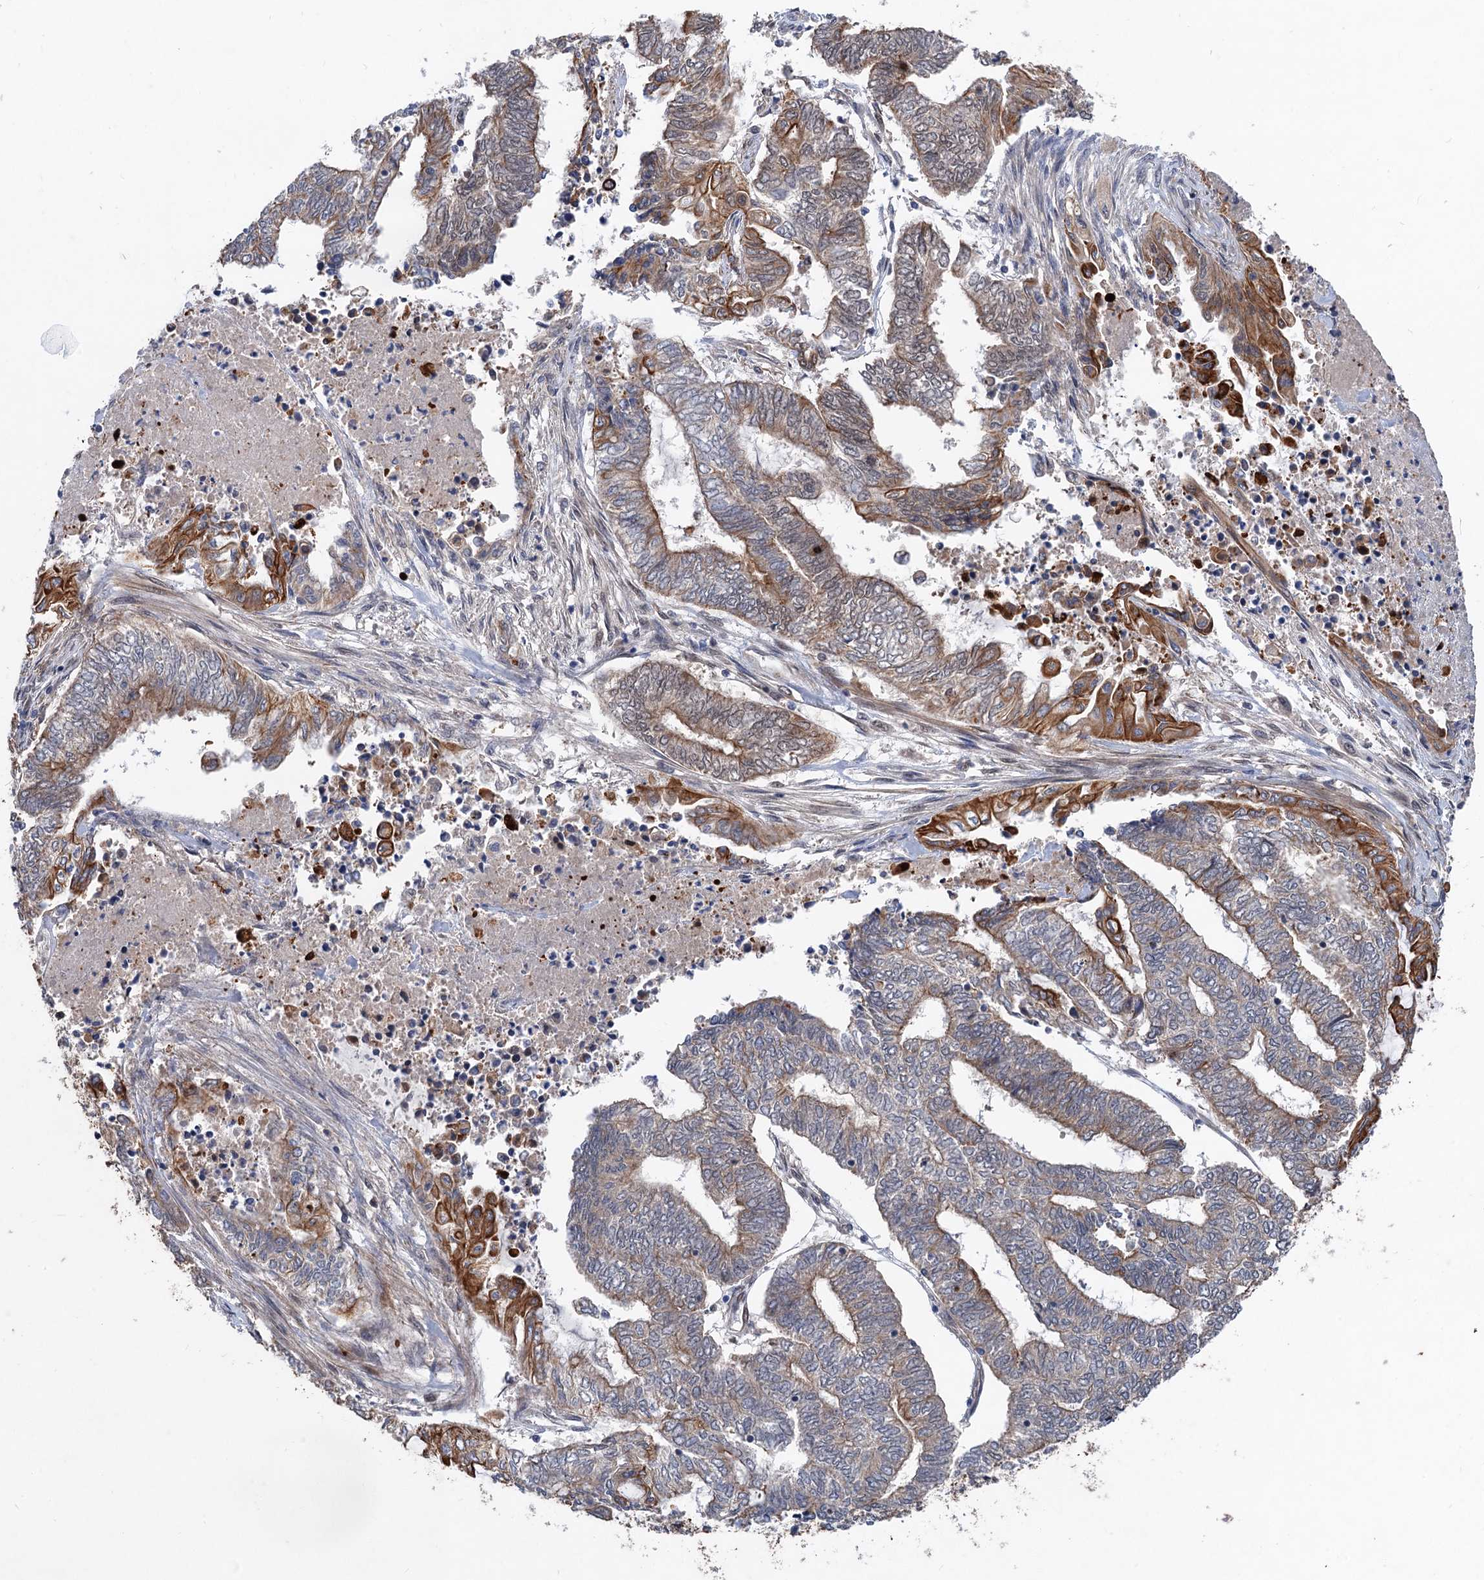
{"staining": {"intensity": "strong", "quantity": "<25%", "location": "cytoplasmic/membranous"}, "tissue": "endometrial cancer", "cell_type": "Tumor cells", "image_type": "cancer", "snomed": [{"axis": "morphology", "description": "Adenocarcinoma, NOS"}, {"axis": "topography", "description": "Uterus"}, {"axis": "topography", "description": "Endometrium"}], "caption": "Strong cytoplasmic/membranous protein positivity is seen in approximately <25% of tumor cells in endometrial adenocarcinoma.", "gene": "TTC31", "patient": {"sex": "female", "age": 70}}